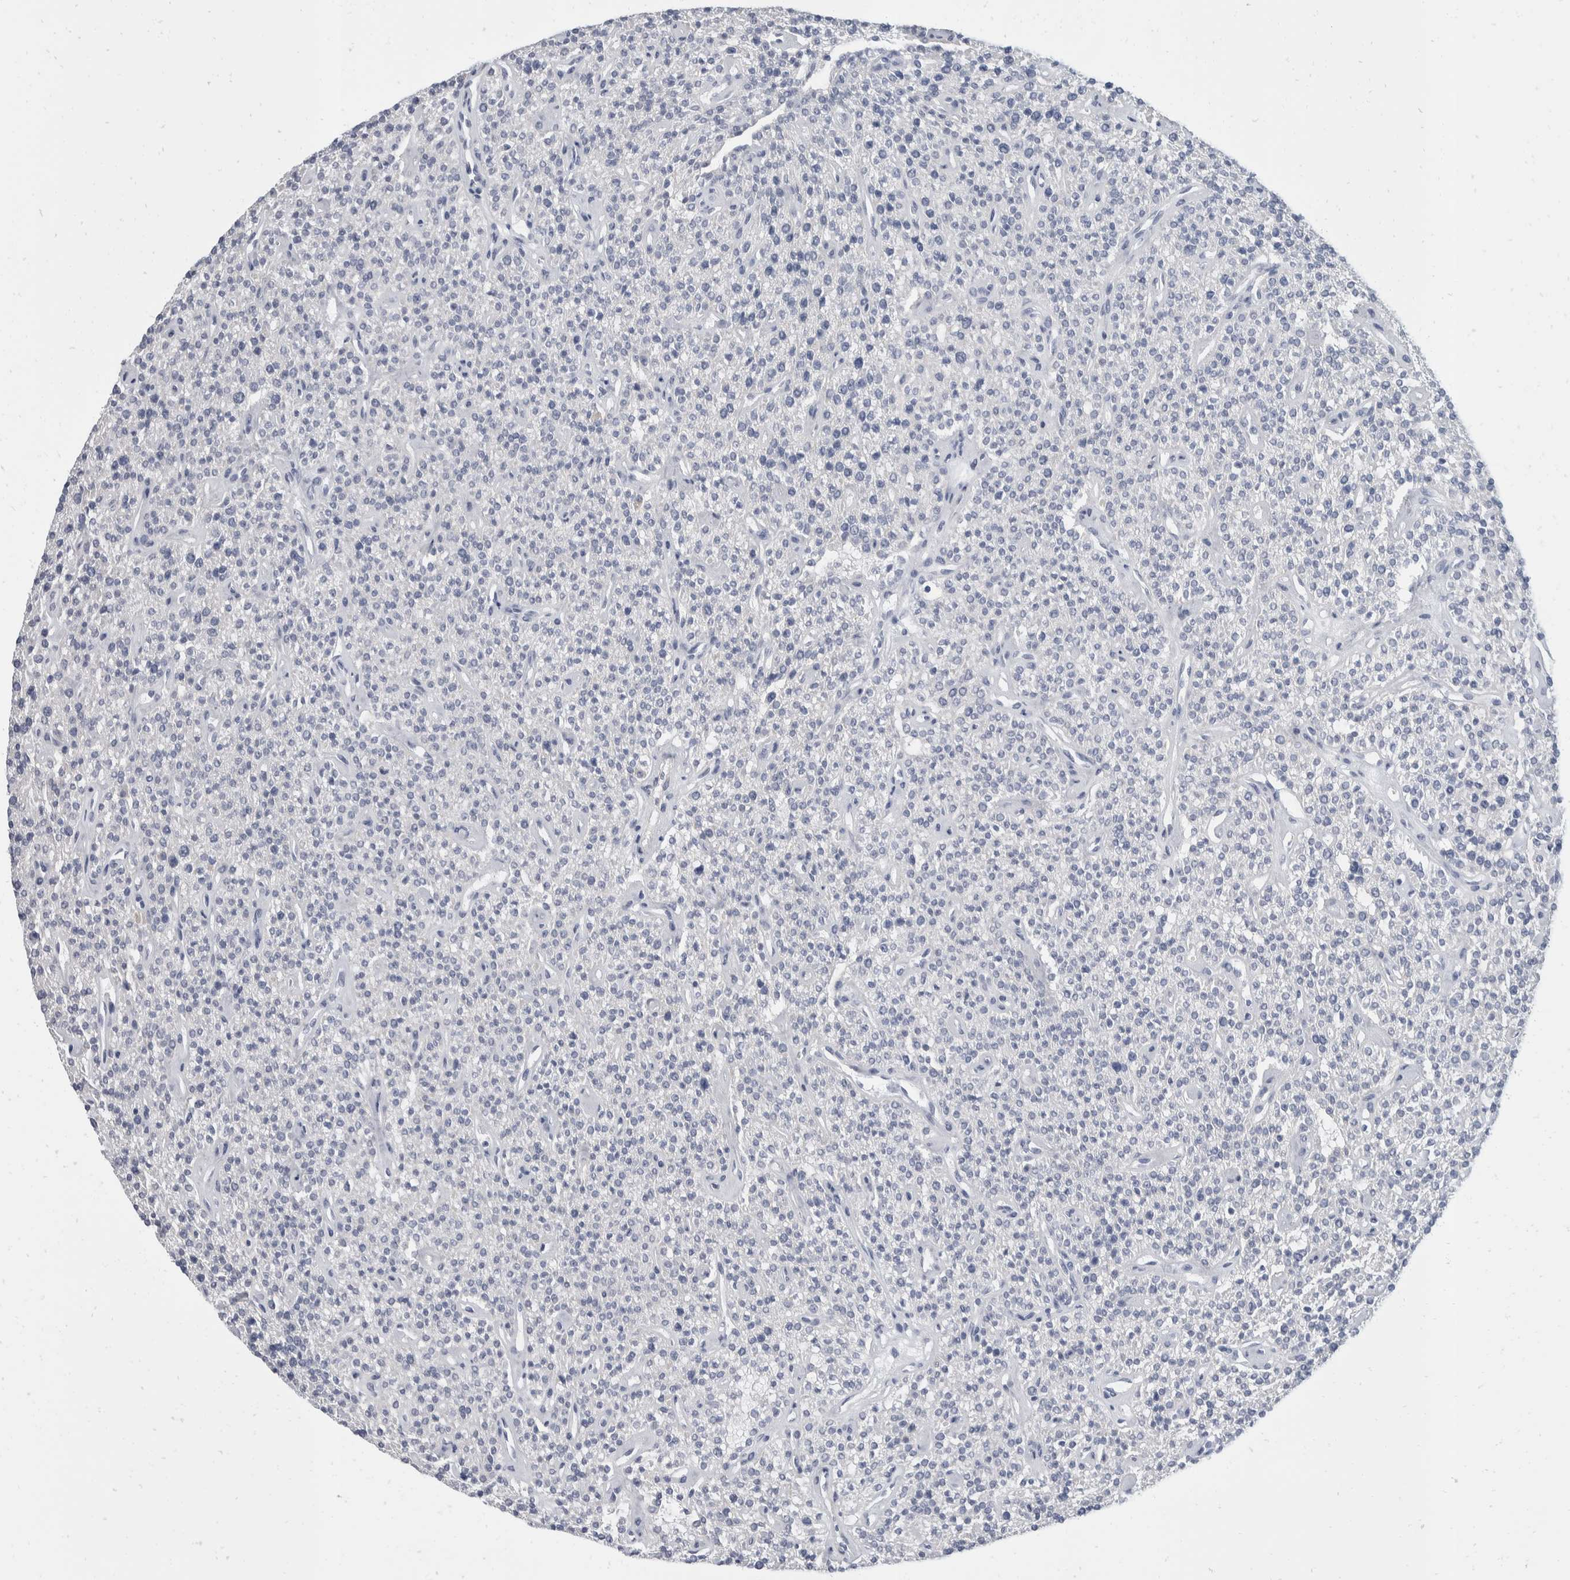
{"staining": {"intensity": "negative", "quantity": "none", "location": "none"}, "tissue": "parathyroid gland", "cell_type": "Glandular cells", "image_type": "normal", "snomed": [{"axis": "morphology", "description": "Normal tissue, NOS"}, {"axis": "topography", "description": "Parathyroid gland"}], "caption": "A micrograph of parathyroid gland stained for a protein exhibits no brown staining in glandular cells. (DAB immunohistochemistry with hematoxylin counter stain).", "gene": "CATSPERD", "patient": {"sex": "male", "age": 46}}